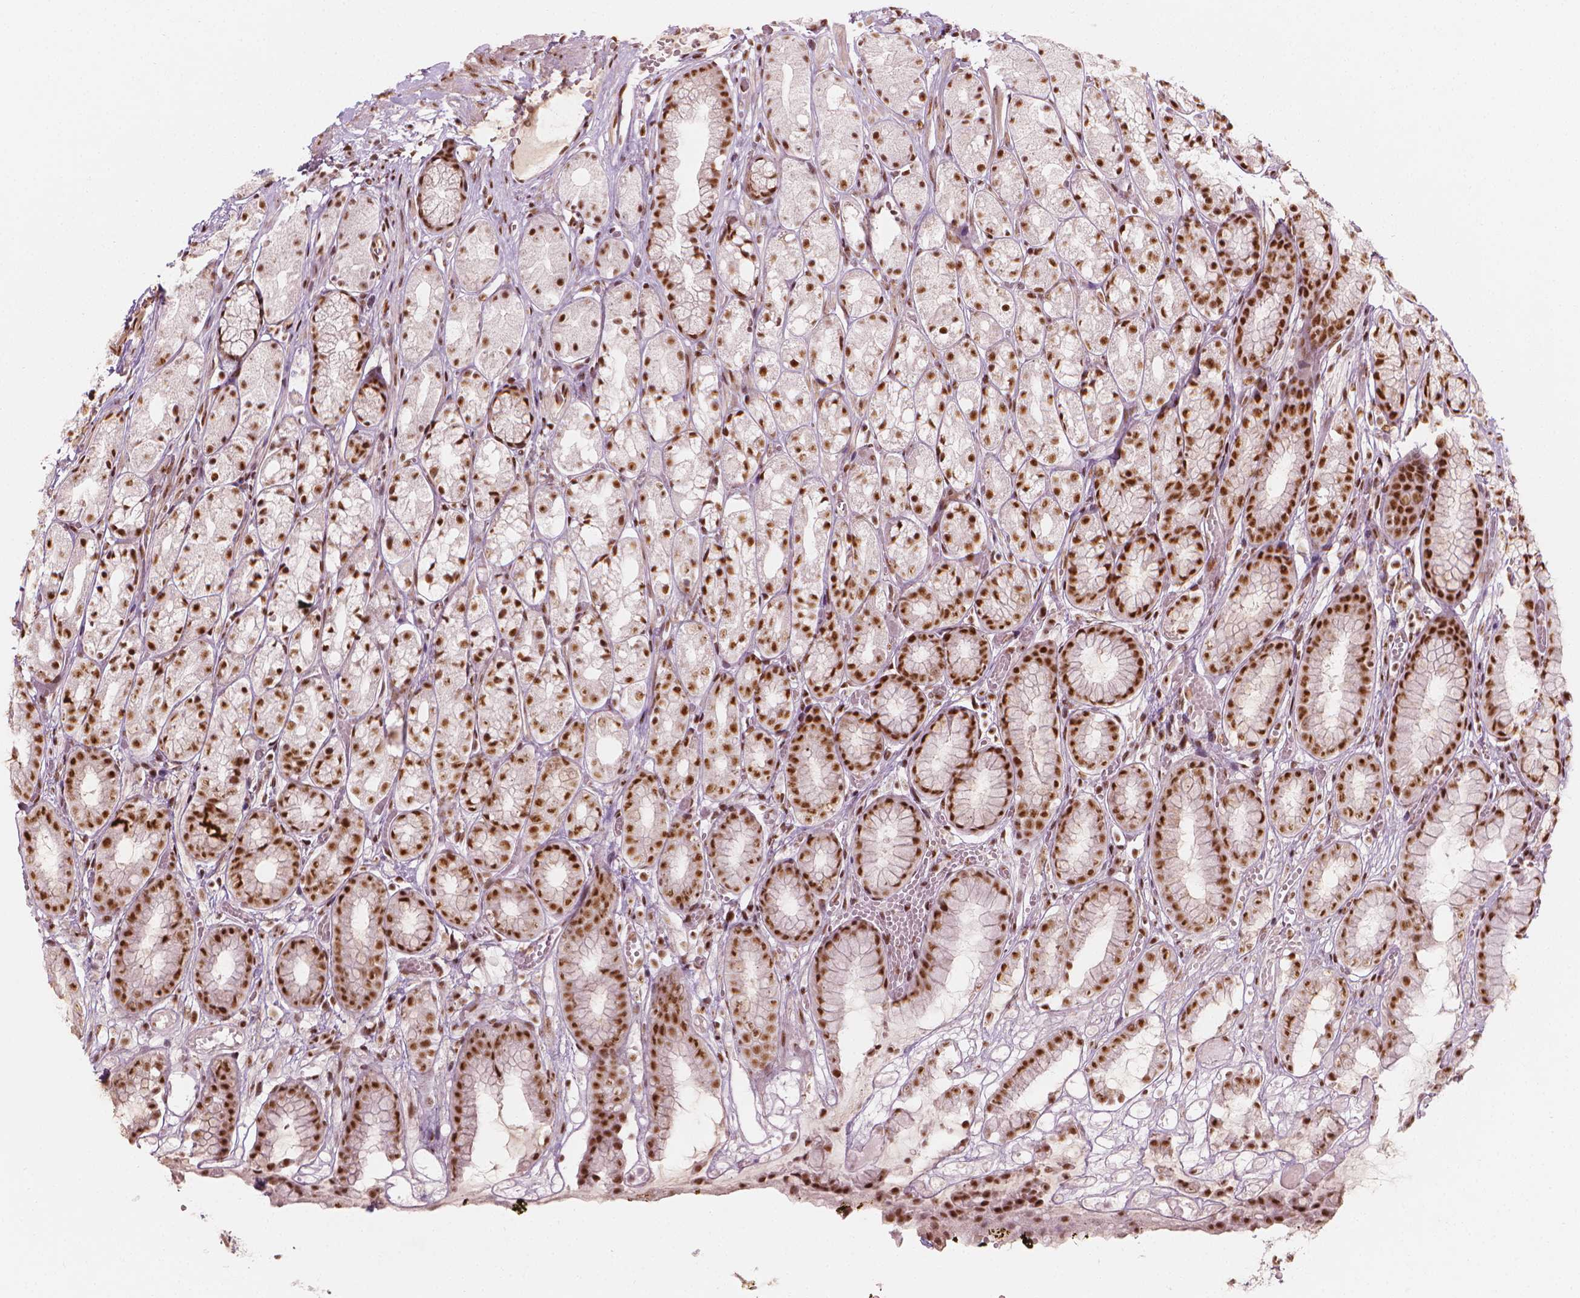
{"staining": {"intensity": "strong", "quantity": ">75%", "location": "nuclear"}, "tissue": "stomach", "cell_type": "Glandular cells", "image_type": "normal", "snomed": [{"axis": "morphology", "description": "Normal tissue, NOS"}, {"axis": "topography", "description": "Stomach"}], "caption": "Normal stomach exhibits strong nuclear positivity in about >75% of glandular cells, visualized by immunohistochemistry.", "gene": "ELF2", "patient": {"sex": "male", "age": 70}}